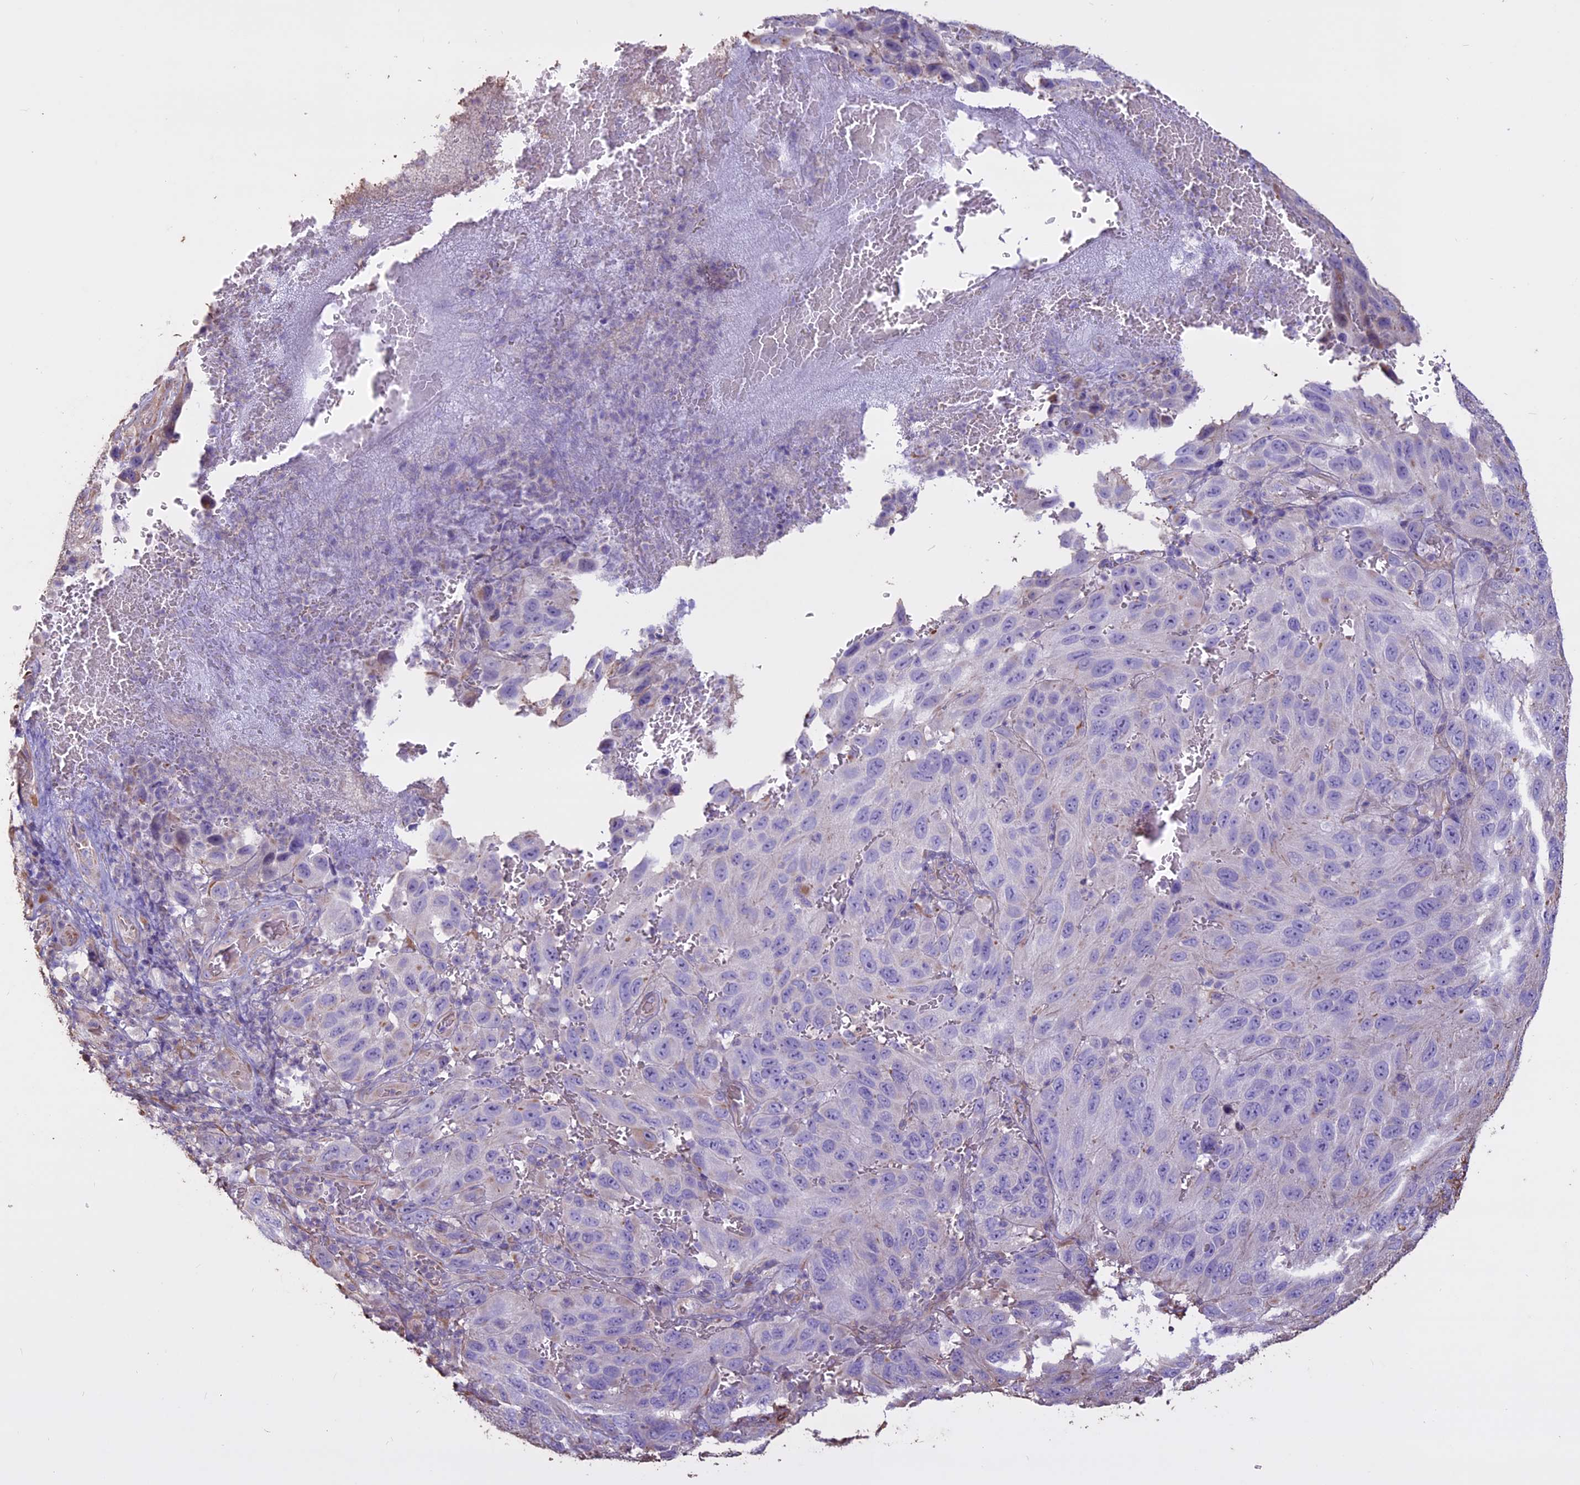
{"staining": {"intensity": "negative", "quantity": "none", "location": "none"}, "tissue": "melanoma", "cell_type": "Tumor cells", "image_type": "cancer", "snomed": [{"axis": "morphology", "description": "Normal tissue, NOS"}, {"axis": "morphology", "description": "Malignant melanoma, NOS"}, {"axis": "topography", "description": "Skin"}], "caption": "This is an immunohistochemistry (IHC) micrograph of human malignant melanoma. There is no positivity in tumor cells.", "gene": "CCDC148", "patient": {"sex": "female", "age": 96}}